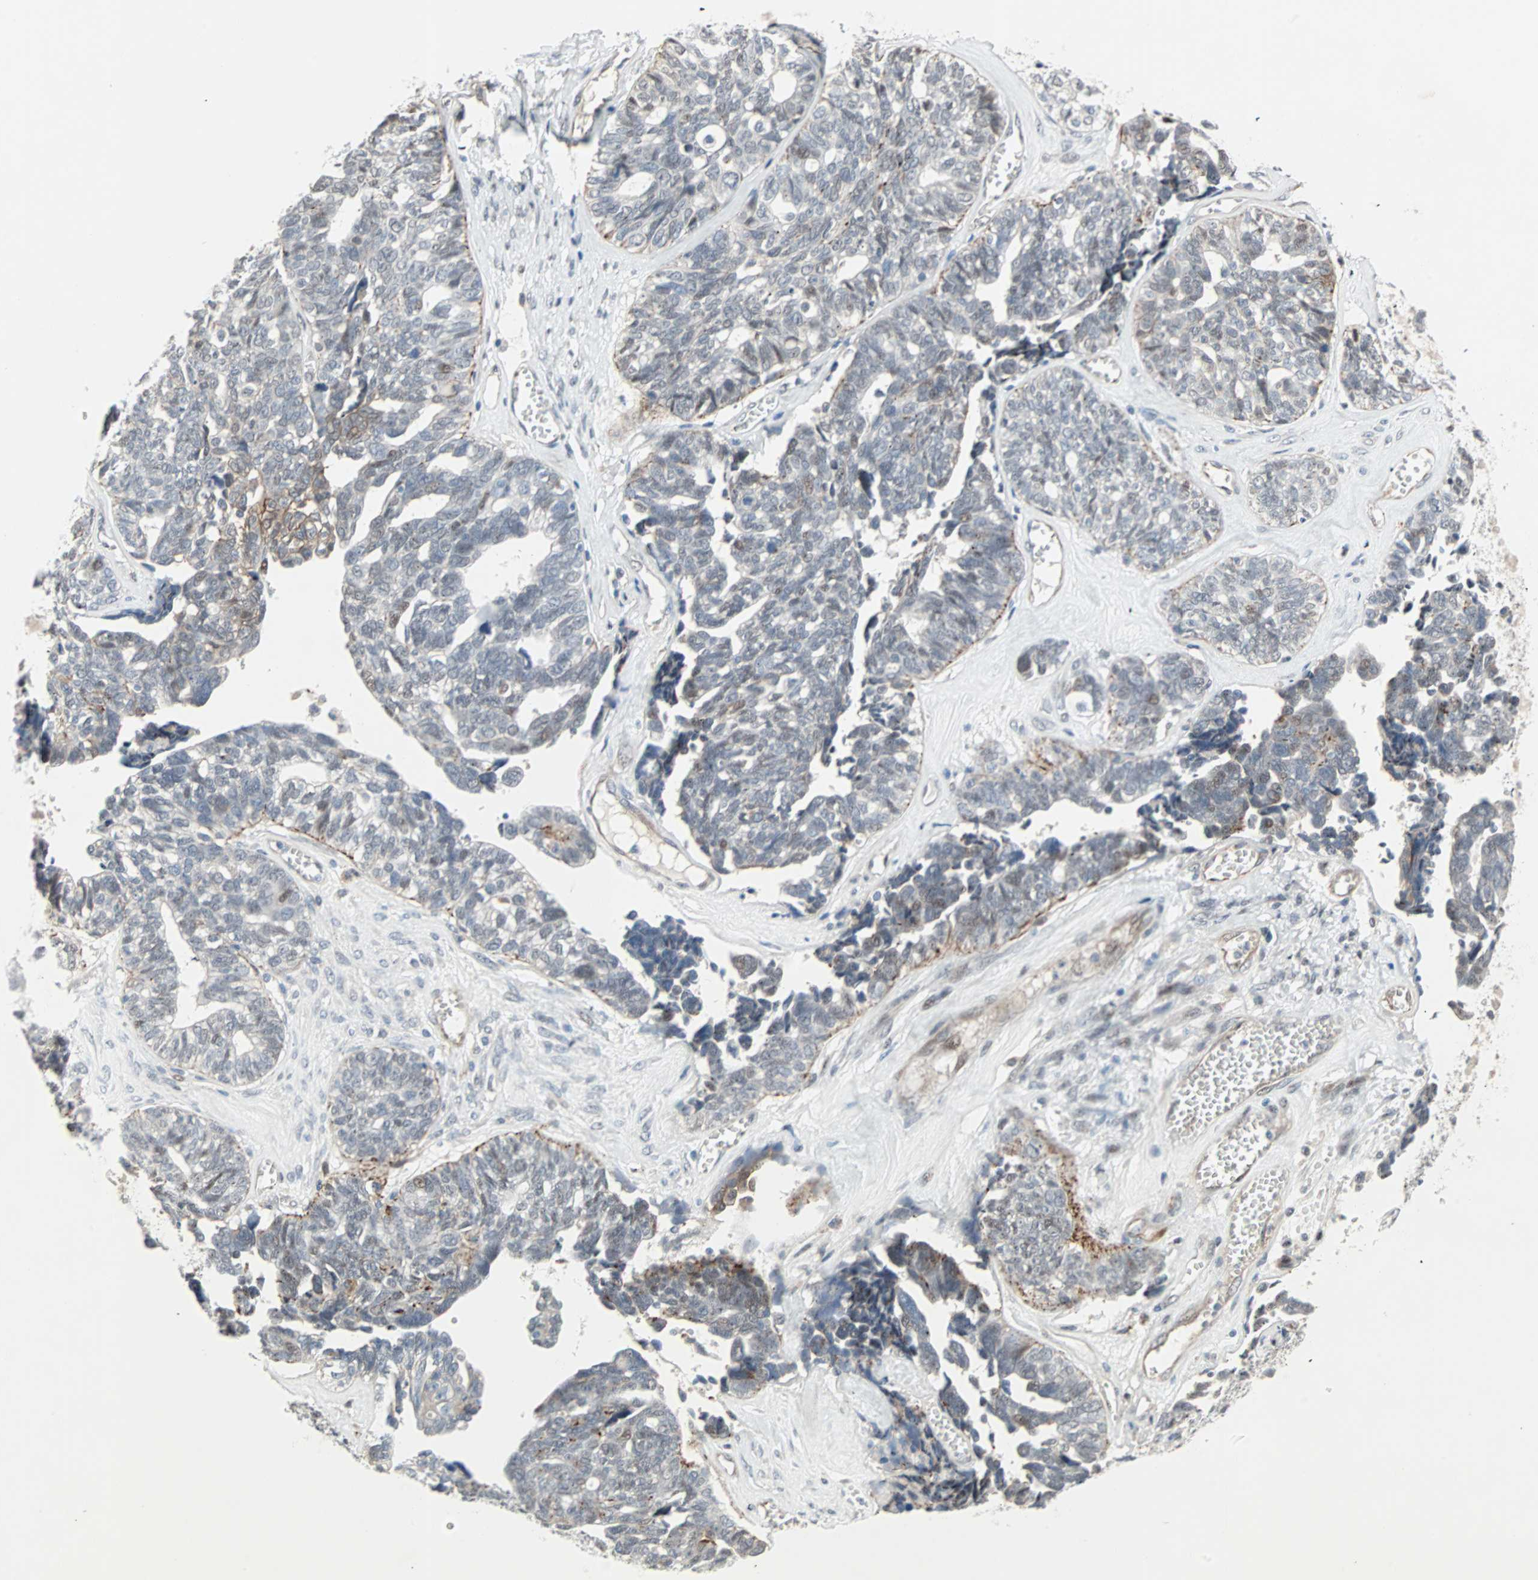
{"staining": {"intensity": "moderate", "quantity": "<25%", "location": "cytoplasmic/membranous,nuclear"}, "tissue": "ovarian cancer", "cell_type": "Tumor cells", "image_type": "cancer", "snomed": [{"axis": "morphology", "description": "Cystadenocarcinoma, serous, NOS"}, {"axis": "topography", "description": "Ovary"}], "caption": "Protein staining by IHC demonstrates moderate cytoplasmic/membranous and nuclear staining in approximately <25% of tumor cells in ovarian serous cystadenocarcinoma. (IHC, brightfield microscopy, high magnification).", "gene": "CAND2", "patient": {"sex": "female", "age": 79}}